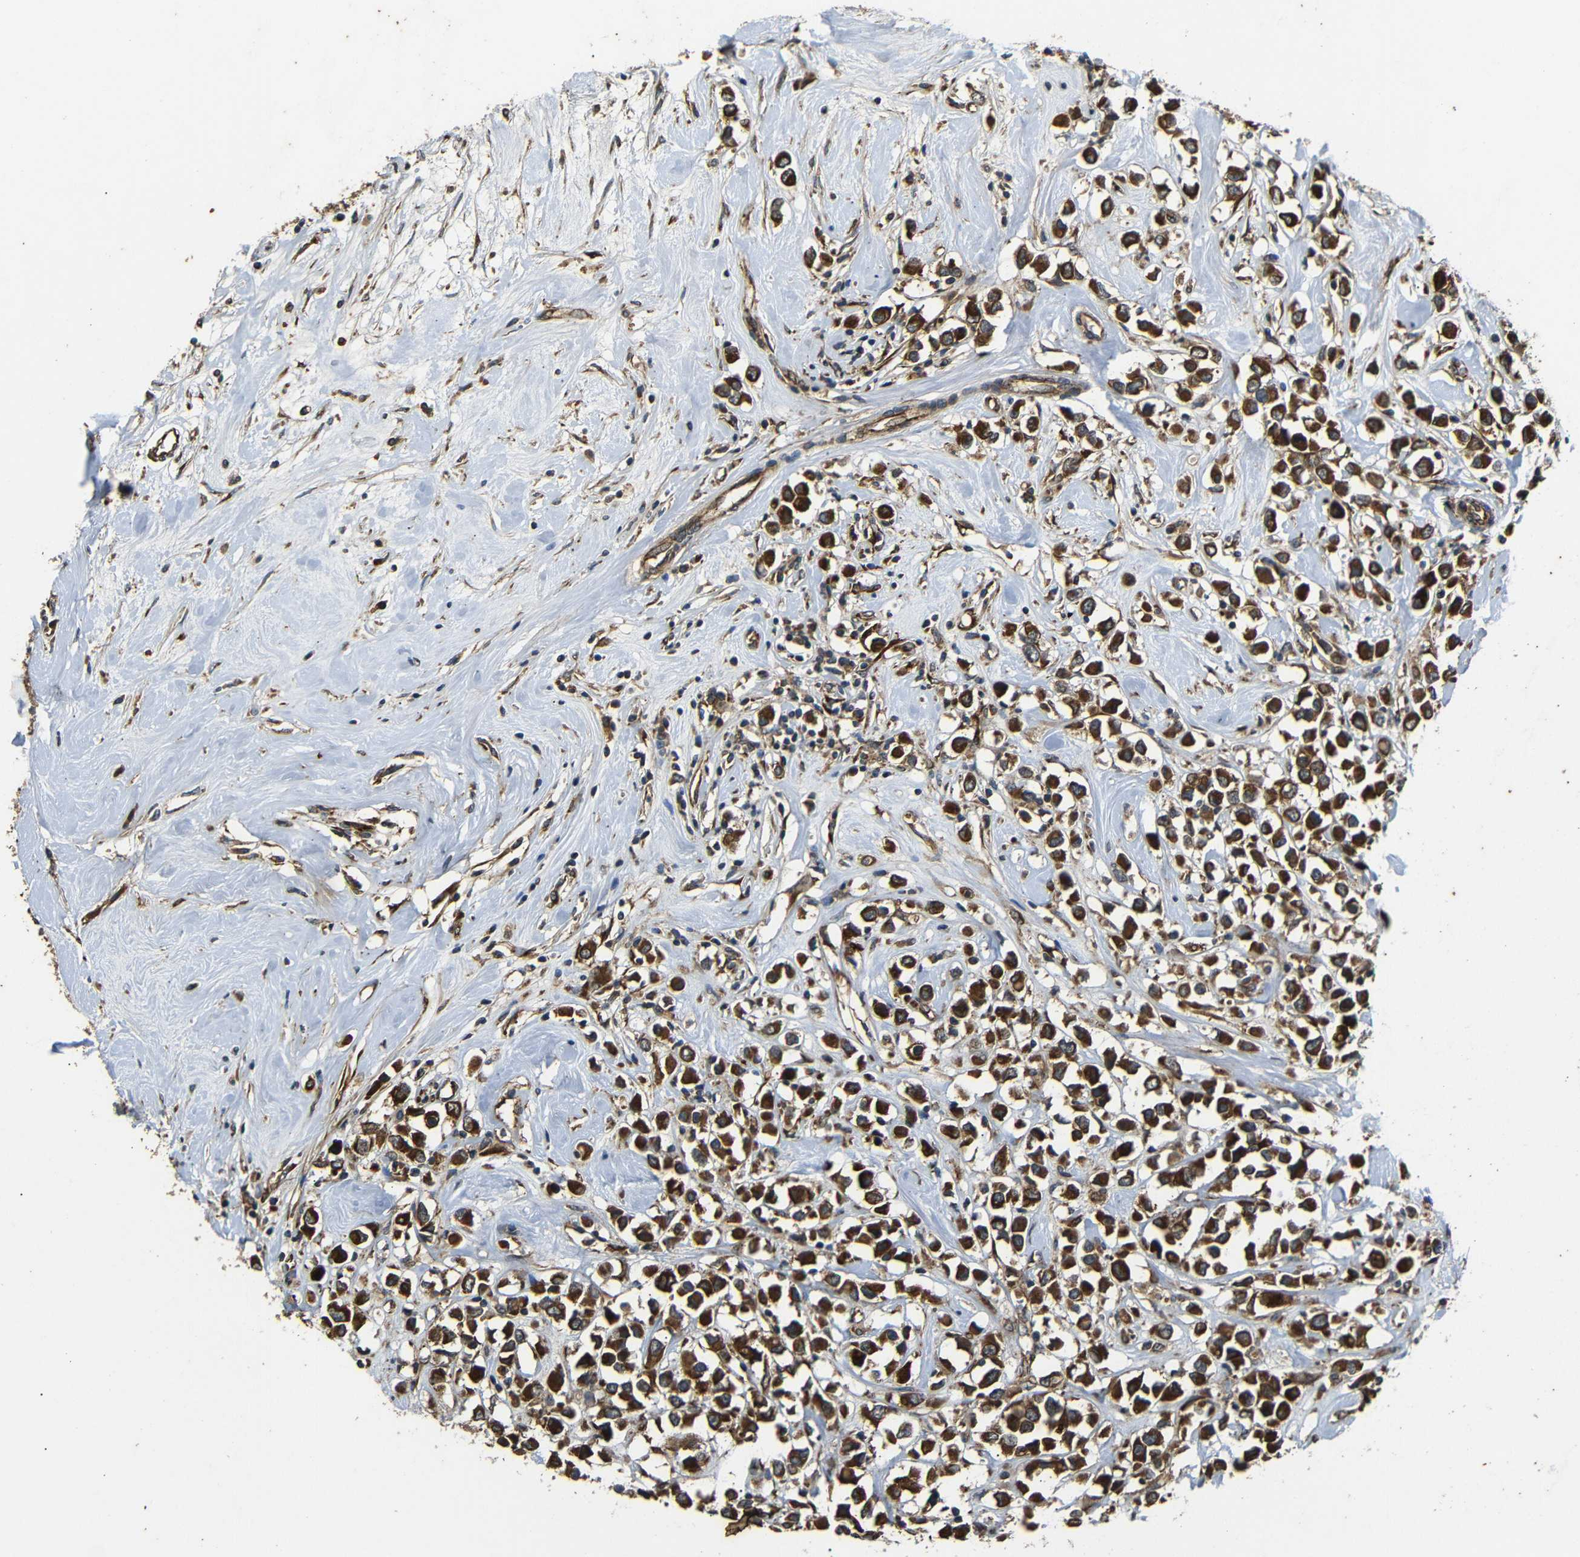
{"staining": {"intensity": "strong", "quantity": ">75%", "location": "cytoplasmic/membranous"}, "tissue": "breast cancer", "cell_type": "Tumor cells", "image_type": "cancer", "snomed": [{"axis": "morphology", "description": "Duct carcinoma"}, {"axis": "topography", "description": "Breast"}], "caption": "Invasive ductal carcinoma (breast) was stained to show a protein in brown. There is high levels of strong cytoplasmic/membranous expression in about >75% of tumor cells. The protein is shown in brown color, while the nuclei are stained blue.", "gene": "TRPC1", "patient": {"sex": "female", "age": 61}}